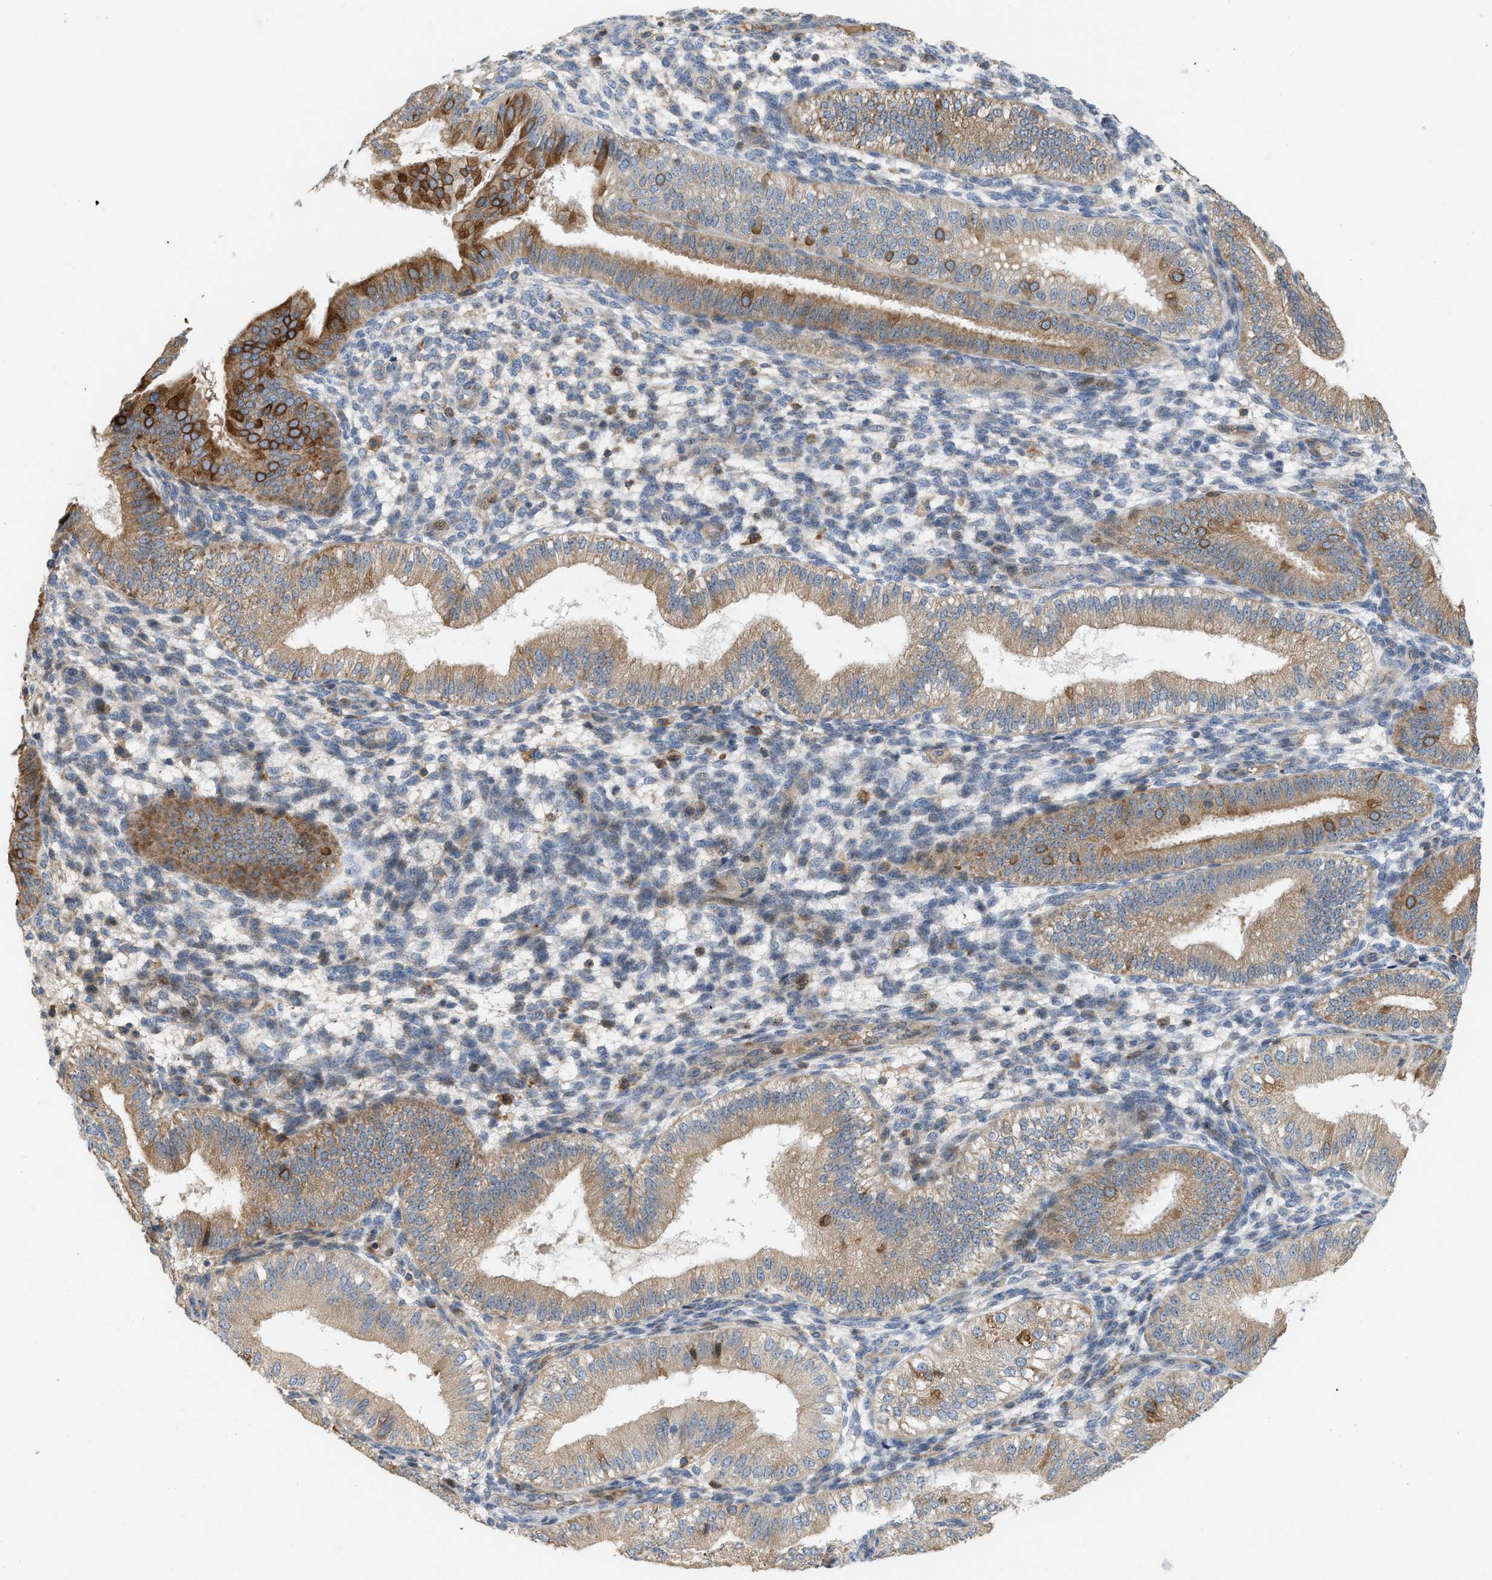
{"staining": {"intensity": "negative", "quantity": "none", "location": "none"}, "tissue": "endometrium", "cell_type": "Cells in endometrial stroma", "image_type": "normal", "snomed": [{"axis": "morphology", "description": "Normal tissue, NOS"}, {"axis": "topography", "description": "Endometrium"}], "caption": "Immunohistochemical staining of benign endometrium demonstrates no significant expression in cells in endometrial stroma. (Stains: DAB (3,3'-diaminobenzidine) IHC with hematoxylin counter stain, Microscopy: brightfield microscopy at high magnification).", "gene": "DIPK1A", "patient": {"sex": "female", "age": 39}}